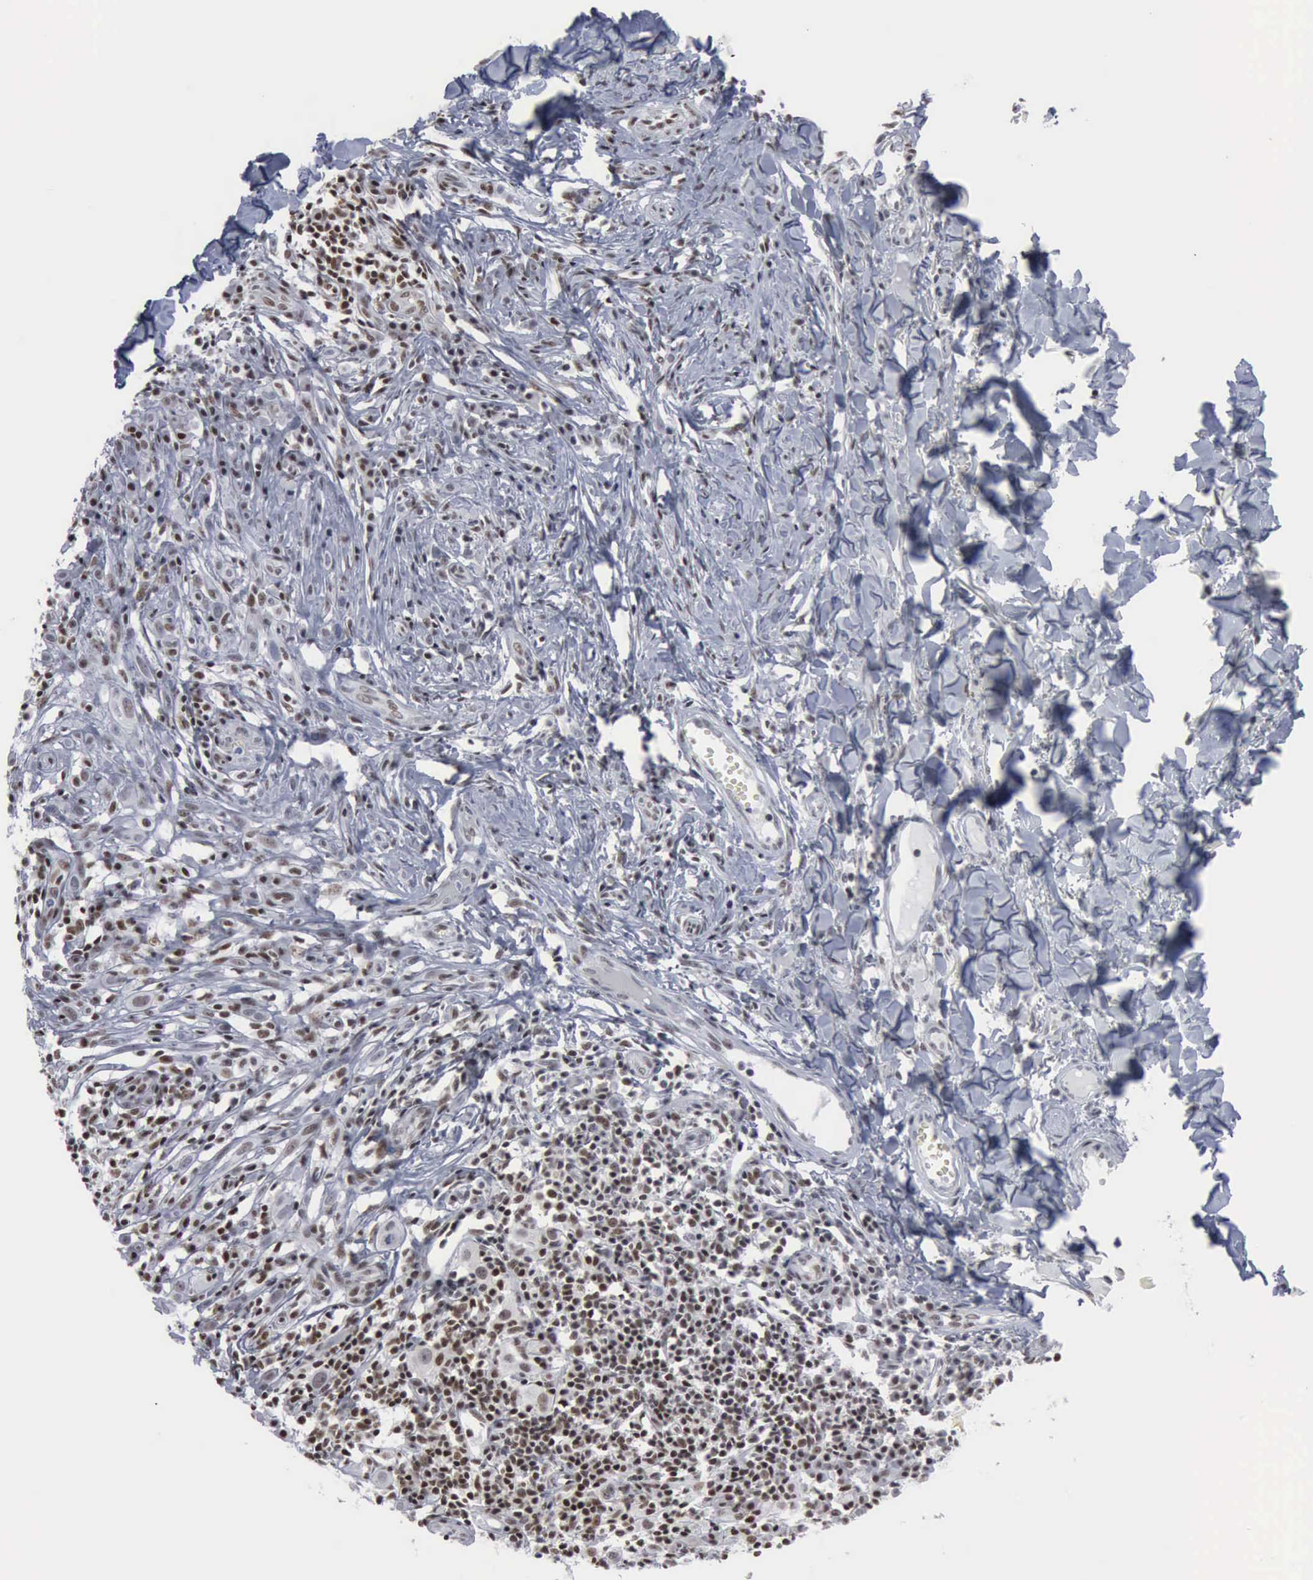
{"staining": {"intensity": "weak", "quantity": ">75%", "location": "nuclear"}, "tissue": "melanoma", "cell_type": "Tumor cells", "image_type": "cancer", "snomed": [{"axis": "morphology", "description": "Malignant melanoma, NOS"}, {"axis": "topography", "description": "Skin"}], "caption": "A low amount of weak nuclear positivity is seen in about >75% of tumor cells in melanoma tissue.", "gene": "XPA", "patient": {"sex": "female", "age": 52}}